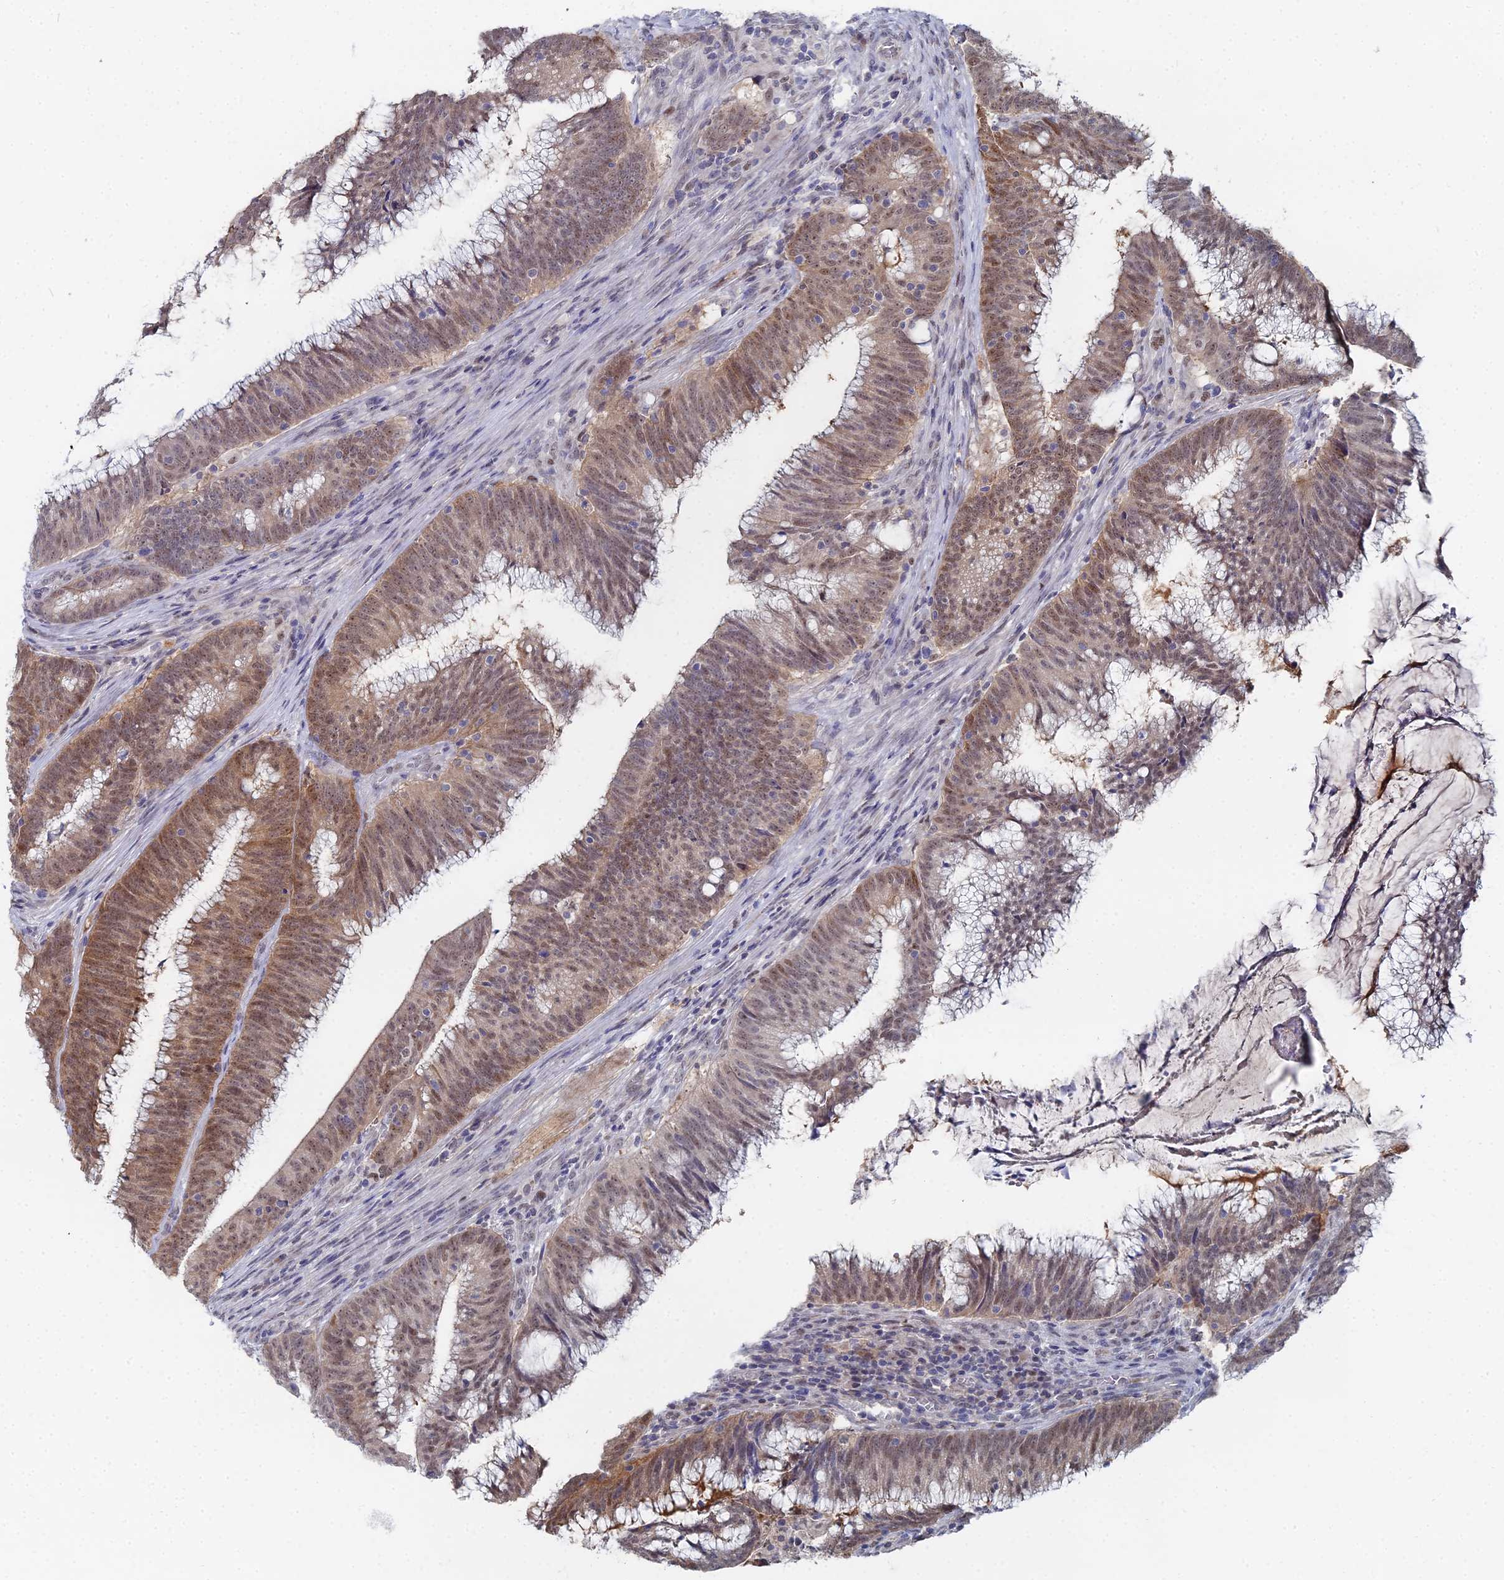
{"staining": {"intensity": "moderate", "quantity": ">75%", "location": "cytoplasmic/membranous,nuclear"}, "tissue": "colorectal cancer", "cell_type": "Tumor cells", "image_type": "cancer", "snomed": [{"axis": "morphology", "description": "Adenocarcinoma, NOS"}, {"axis": "topography", "description": "Rectum"}], "caption": "Protein expression analysis of adenocarcinoma (colorectal) shows moderate cytoplasmic/membranous and nuclear expression in approximately >75% of tumor cells.", "gene": "THAP4", "patient": {"sex": "female", "age": 77}}